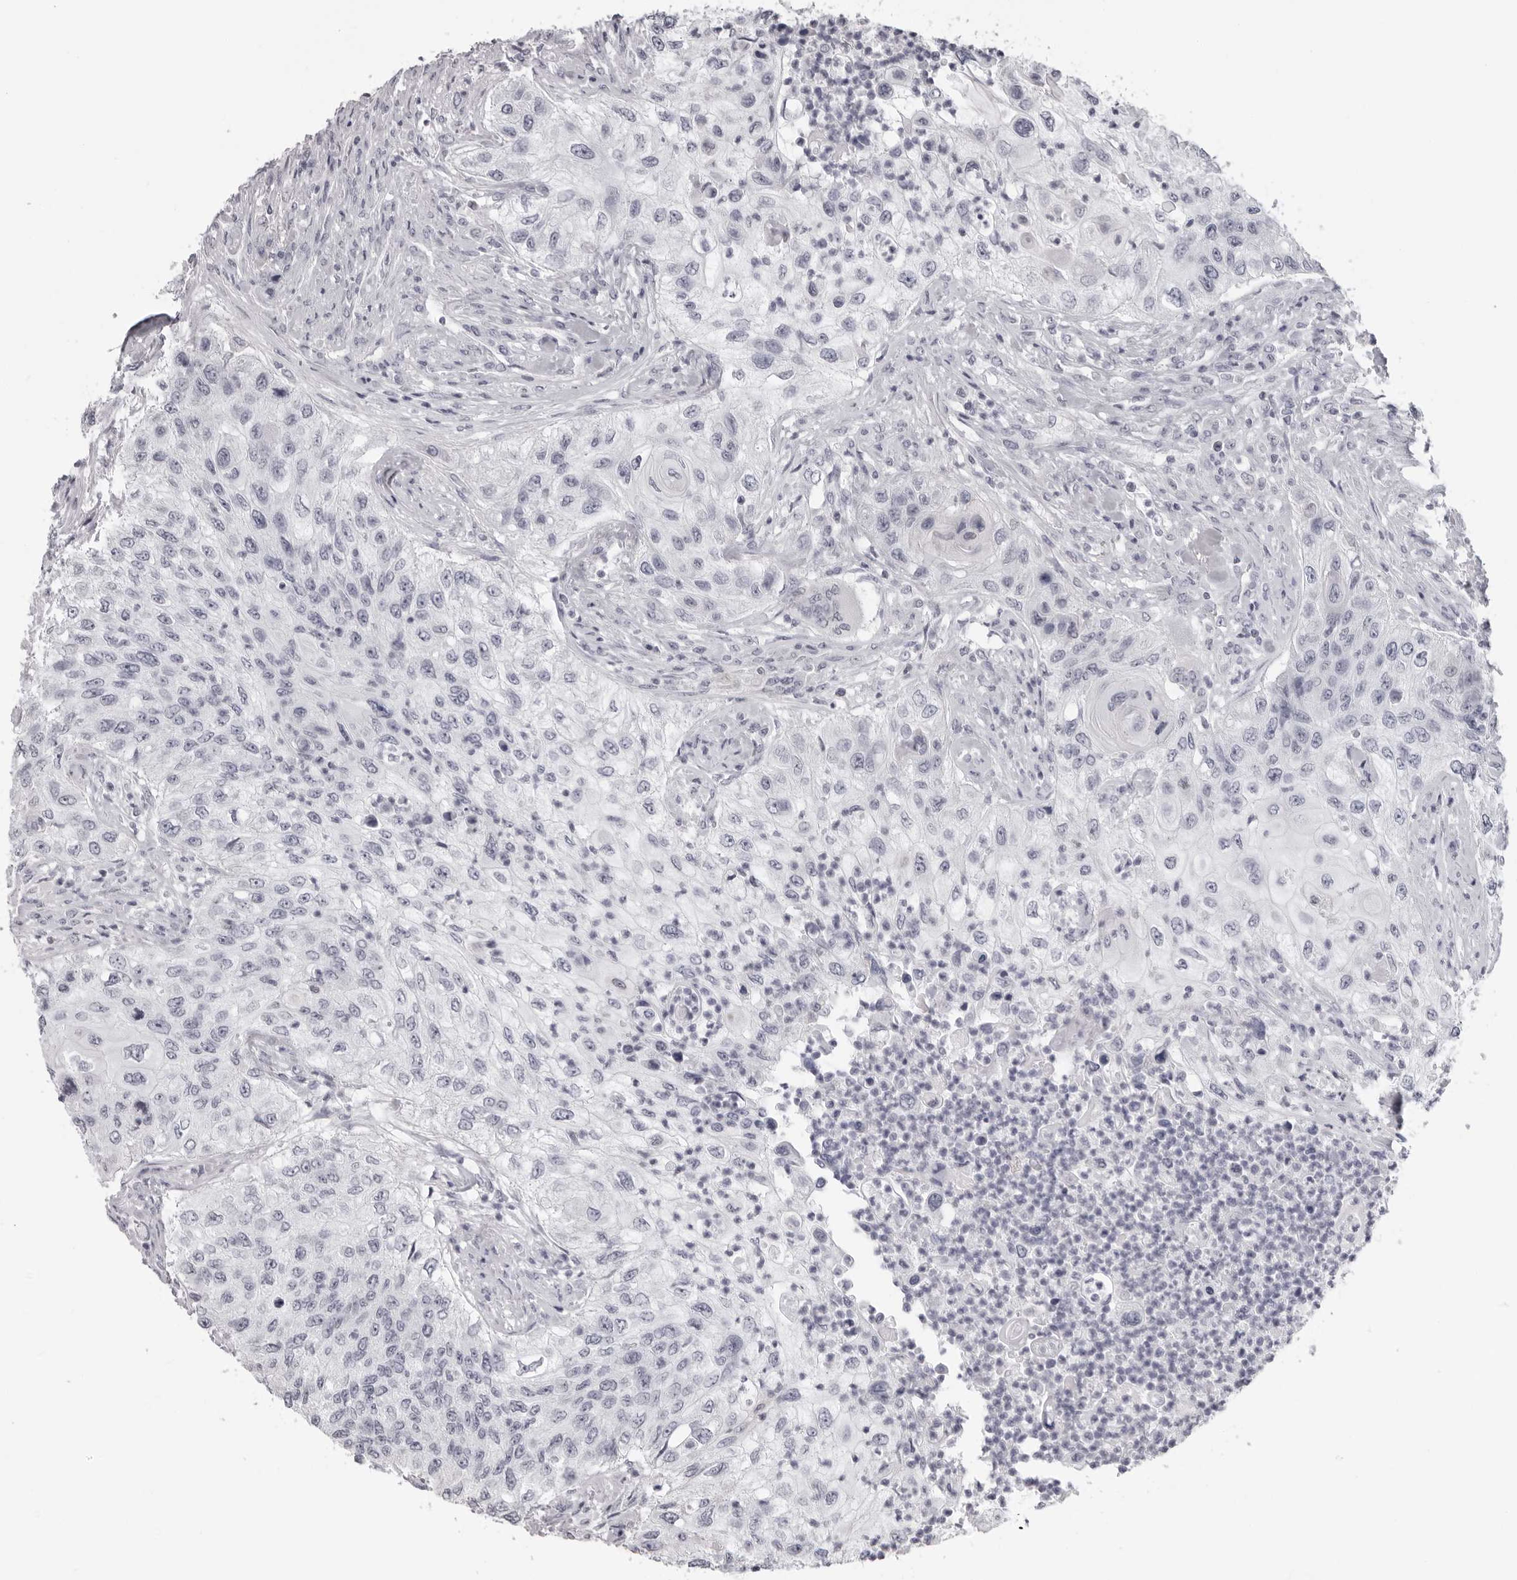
{"staining": {"intensity": "negative", "quantity": "none", "location": "none"}, "tissue": "urothelial cancer", "cell_type": "Tumor cells", "image_type": "cancer", "snomed": [{"axis": "morphology", "description": "Urothelial carcinoma, High grade"}, {"axis": "topography", "description": "Urinary bladder"}], "caption": "This is an immunohistochemistry (IHC) image of urothelial cancer. There is no expression in tumor cells.", "gene": "DNALI1", "patient": {"sex": "female", "age": 60}}